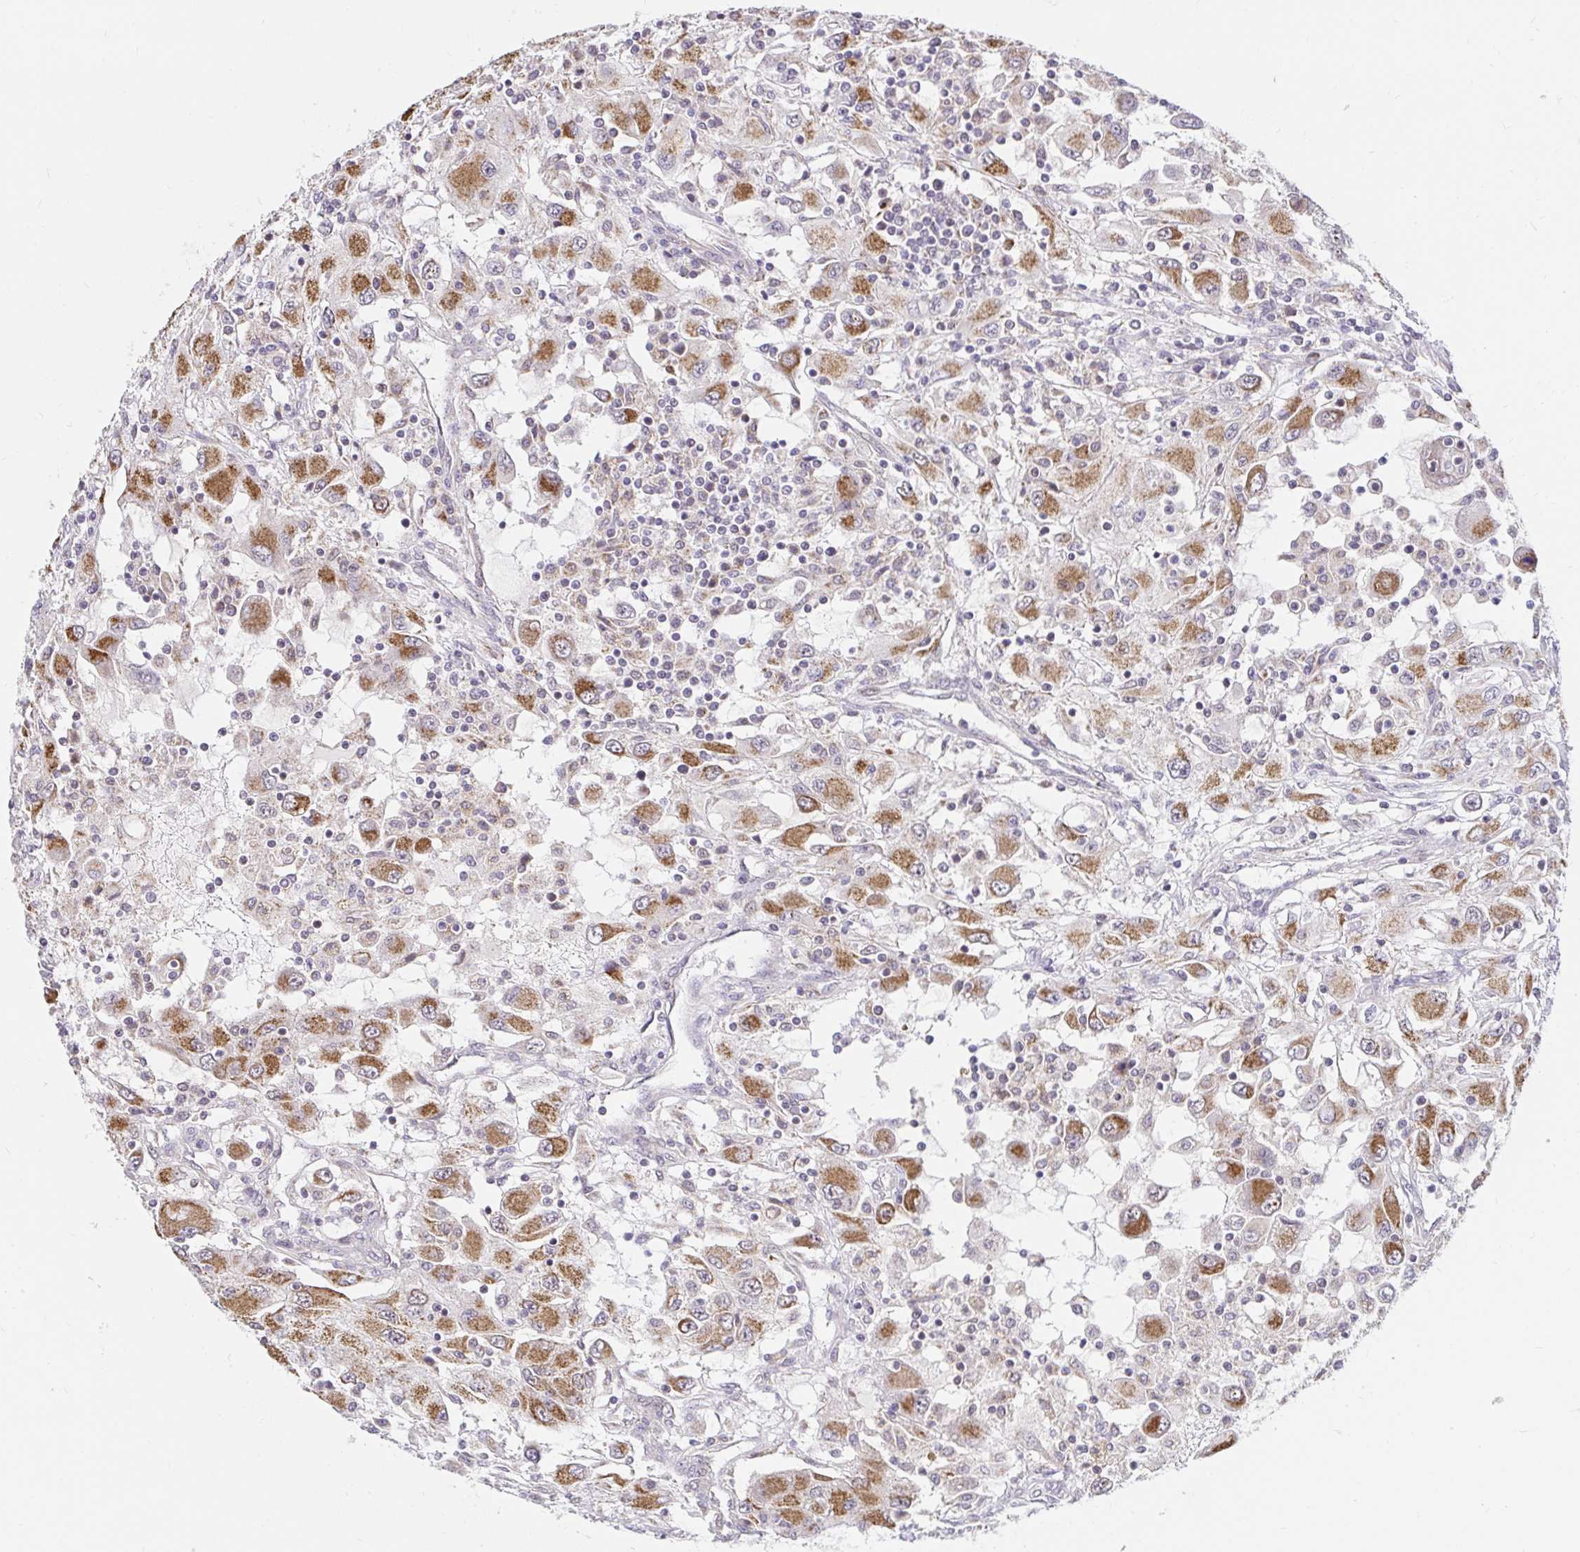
{"staining": {"intensity": "moderate", "quantity": ">75%", "location": "cytoplasmic/membranous"}, "tissue": "renal cancer", "cell_type": "Tumor cells", "image_type": "cancer", "snomed": [{"axis": "morphology", "description": "Adenocarcinoma, NOS"}, {"axis": "topography", "description": "Kidney"}], "caption": "The micrograph displays immunohistochemical staining of adenocarcinoma (renal). There is moderate cytoplasmic/membranous staining is present in approximately >75% of tumor cells. The protein is shown in brown color, while the nuclei are stained blue.", "gene": "TIMM50", "patient": {"sex": "female", "age": 67}}